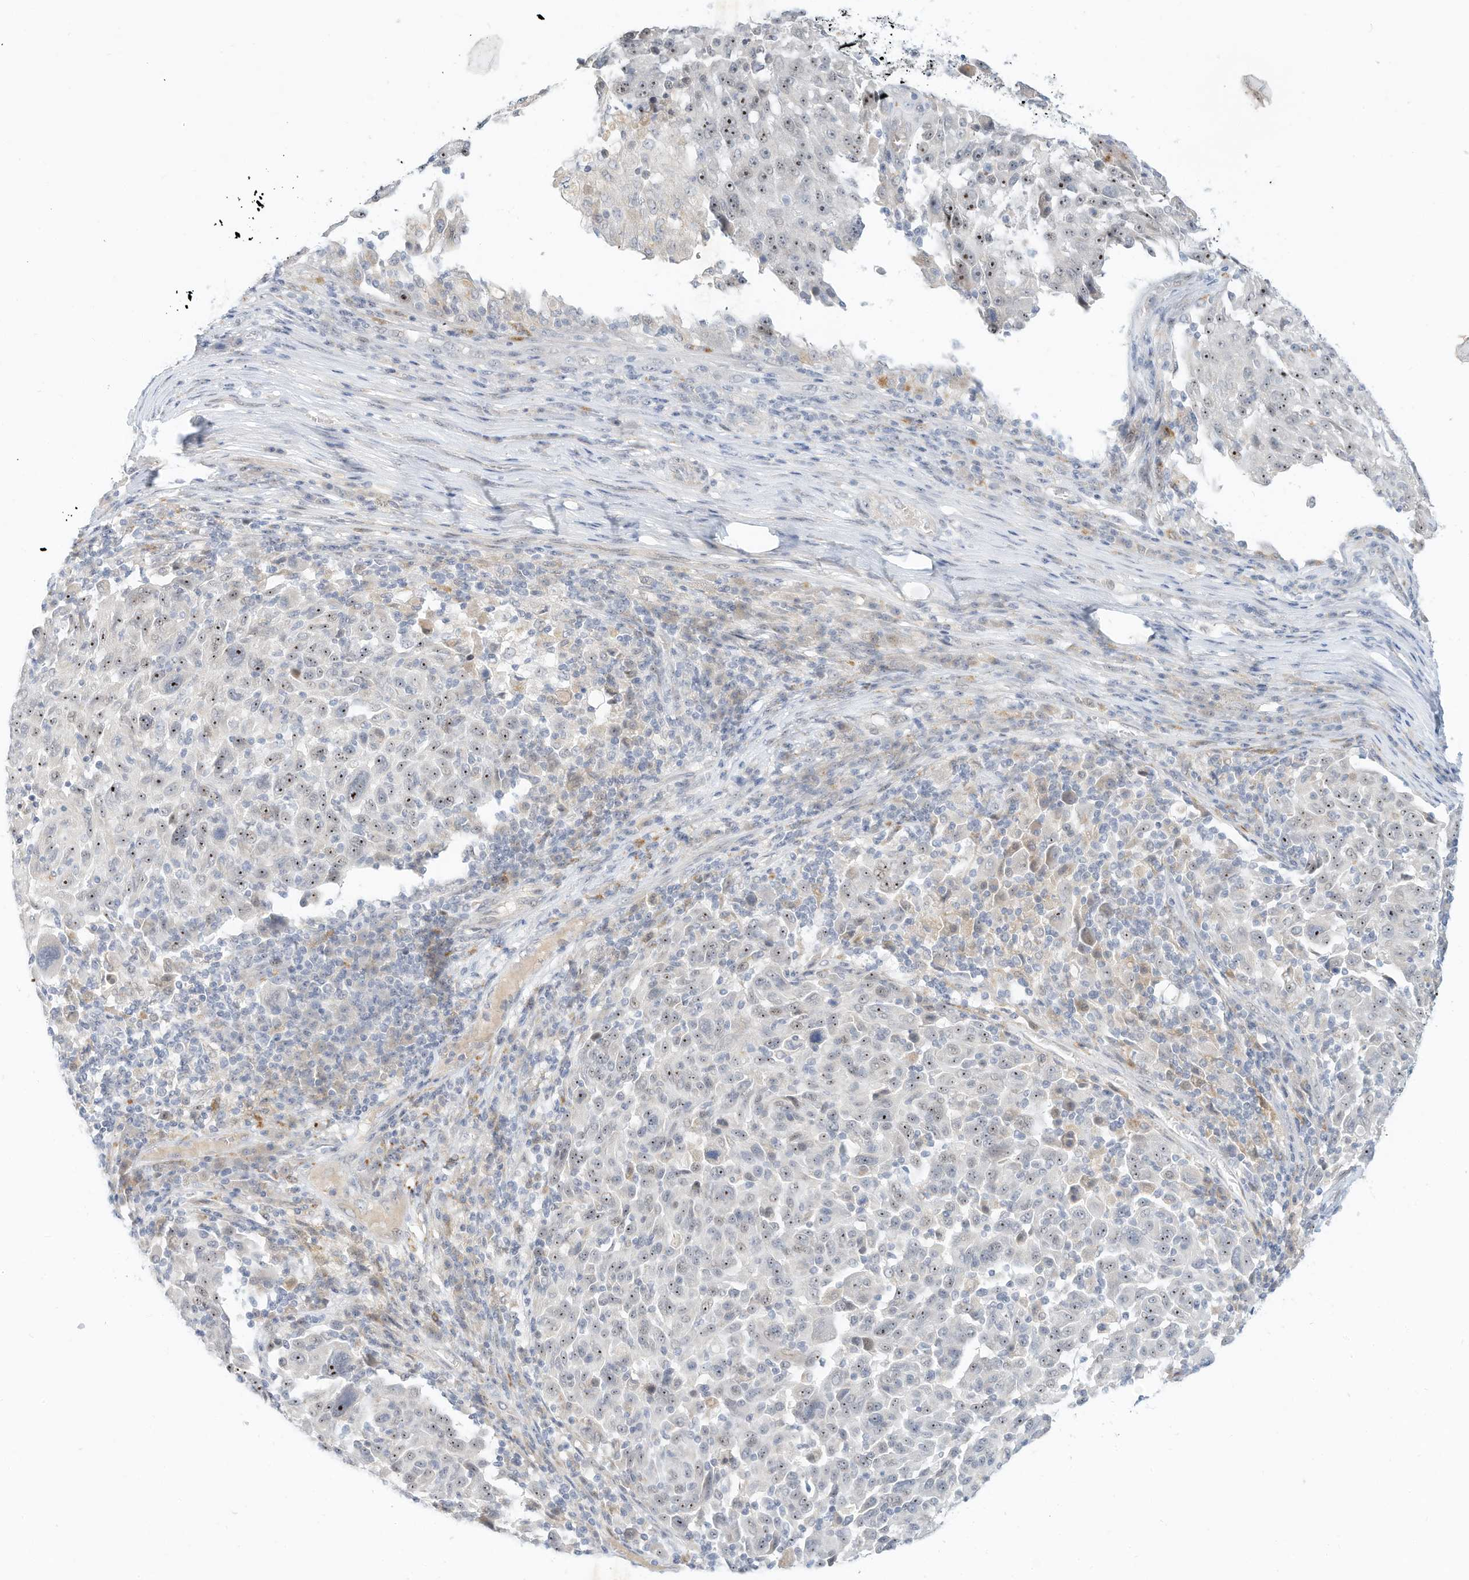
{"staining": {"intensity": "moderate", "quantity": "25%-75%", "location": "nuclear"}, "tissue": "melanoma", "cell_type": "Tumor cells", "image_type": "cancer", "snomed": [{"axis": "morphology", "description": "Malignant melanoma, NOS"}, {"axis": "topography", "description": "Skin"}], "caption": "A histopathology image of human malignant melanoma stained for a protein reveals moderate nuclear brown staining in tumor cells. The staining is performed using DAB brown chromogen to label protein expression. The nuclei are counter-stained blue using hematoxylin.", "gene": "PAK6", "patient": {"sex": "male", "age": 53}}